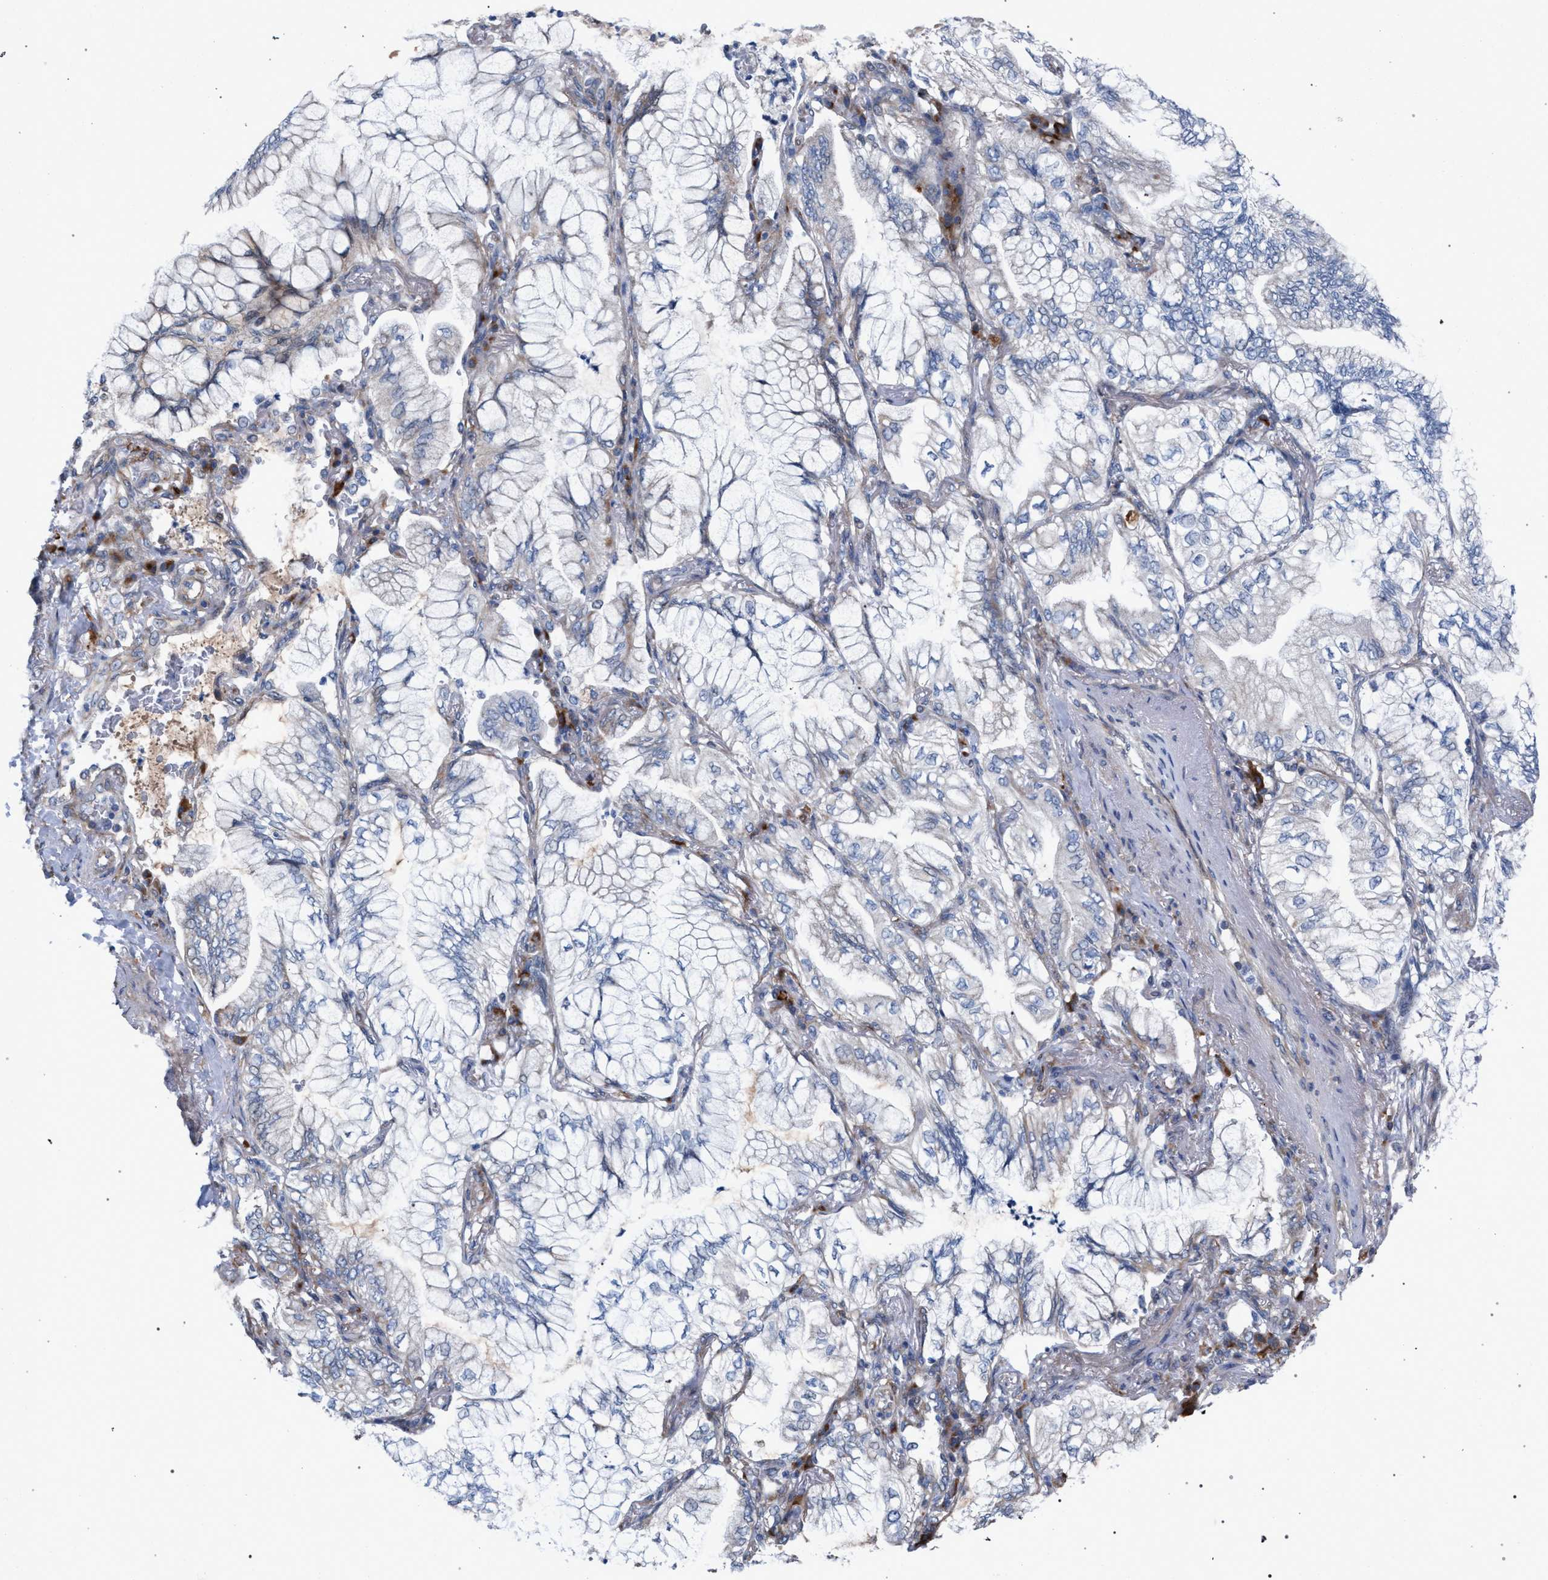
{"staining": {"intensity": "negative", "quantity": "none", "location": "none"}, "tissue": "lung cancer", "cell_type": "Tumor cells", "image_type": "cancer", "snomed": [{"axis": "morphology", "description": "Adenocarcinoma, NOS"}, {"axis": "topography", "description": "Lung"}], "caption": "An IHC histopathology image of lung cancer (adenocarcinoma) is shown. There is no staining in tumor cells of lung cancer (adenocarcinoma). The staining is performed using DAB (3,3'-diaminobenzidine) brown chromogen with nuclei counter-stained in using hematoxylin.", "gene": "RNF135", "patient": {"sex": "female", "age": 70}}